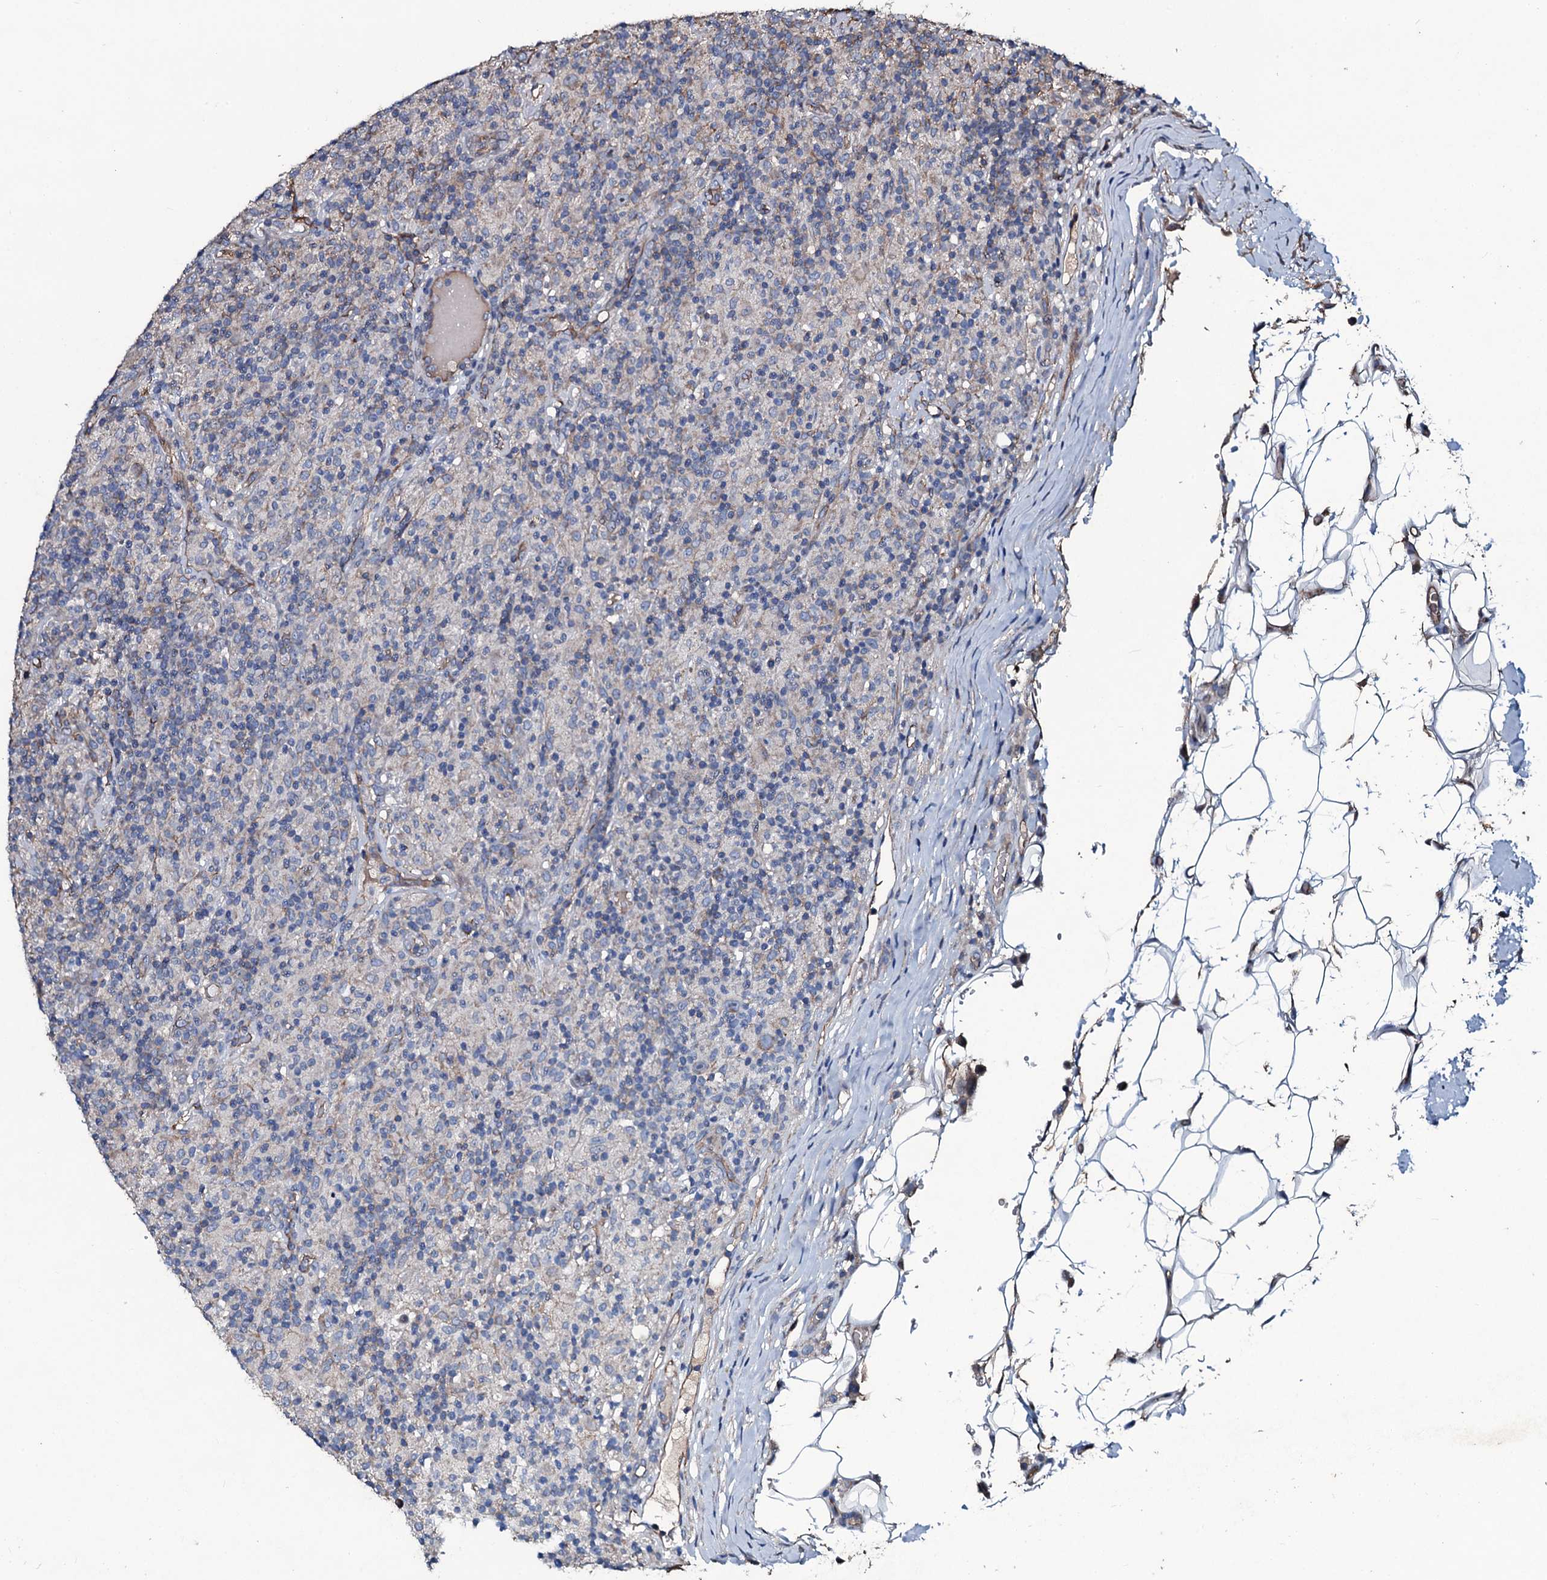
{"staining": {"intensity": "weak", "quantity": "<25%", "location": "cytoplasmic/membranous"}, "tissue": "lymphoma", "cell_type": "Tumor cells", "image_type": "cancer", "snomed": [{"axis": "morphology", "description": "Hodgkin's disease, NOS"}, {"axis": "topography", "description": "Lymph node"}], "caption": "An immunohistochemistry (IHC) micrograph of Hodgkin's disease is shown. There is no staining in tumor cells of Hodgkin's disease. (Brightfield microscopy of DAB (3,3'-diaminobenzidine) immunohistochemistry at high magnification).", "gene": "DMAC2", "patient": {"sex": "male", "age": 70}}